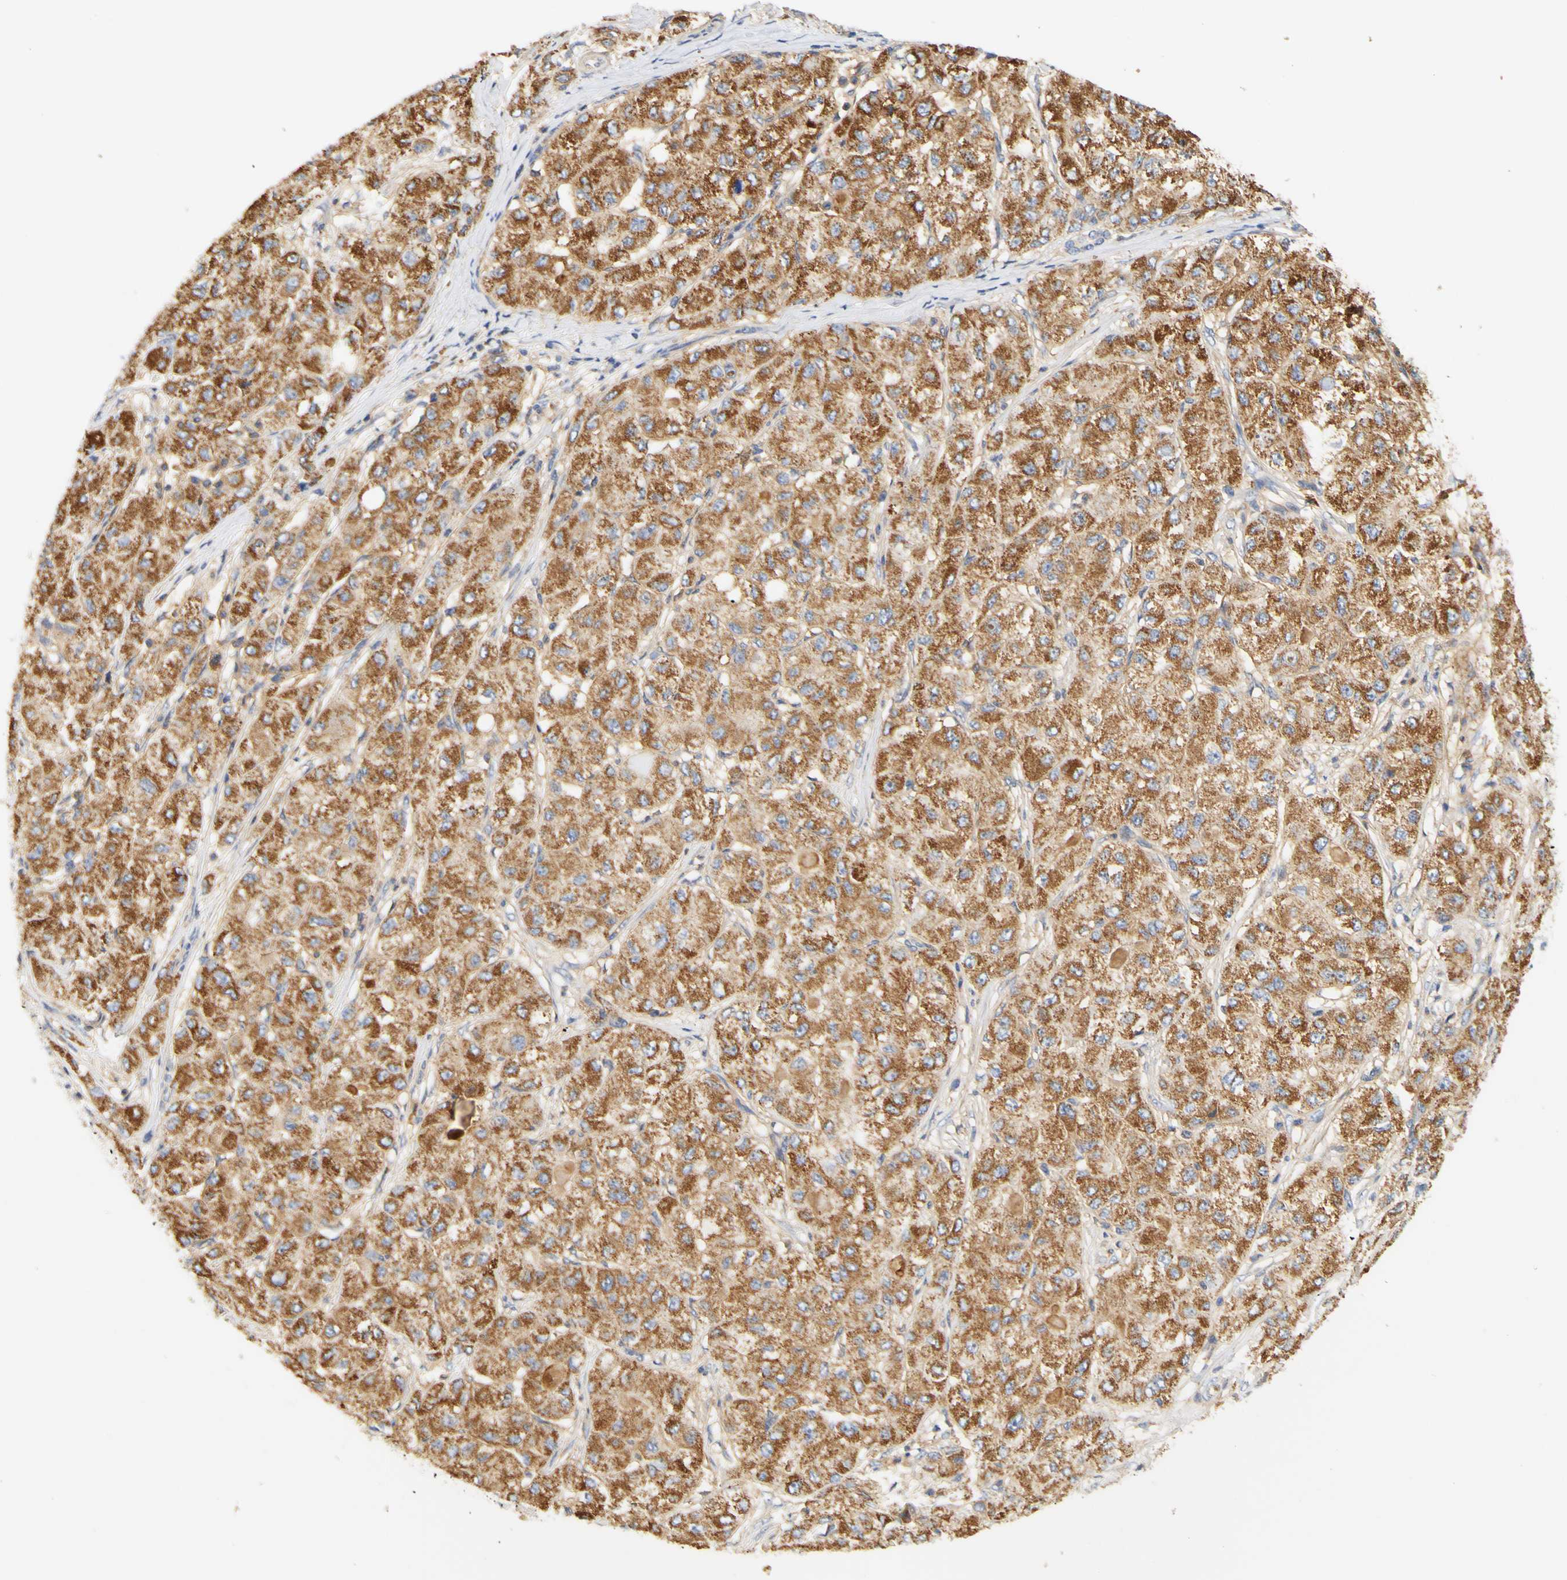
{"staining": {"intensity": "strong", "quantity": ">75%", "location": "cytoplasmic/membranous"}, "tissue": "liver cancer", "cell_type": "Tumor cells", "image_type": "cancer", "snomed": [{"axis": "morphology", "description": "Carcinoma, Hepatocellular, NOS"}, {"axis": "topography", "description": "Liver"}], "caption": "Immunohistochemical staining of human liver cancer demonstrates high levels of strong cytoplasmic/membranous protein expression in approximately >75% of tumor cells.", "gene": "PCDH7", "patient": {"sex": "male", "age": 80}}